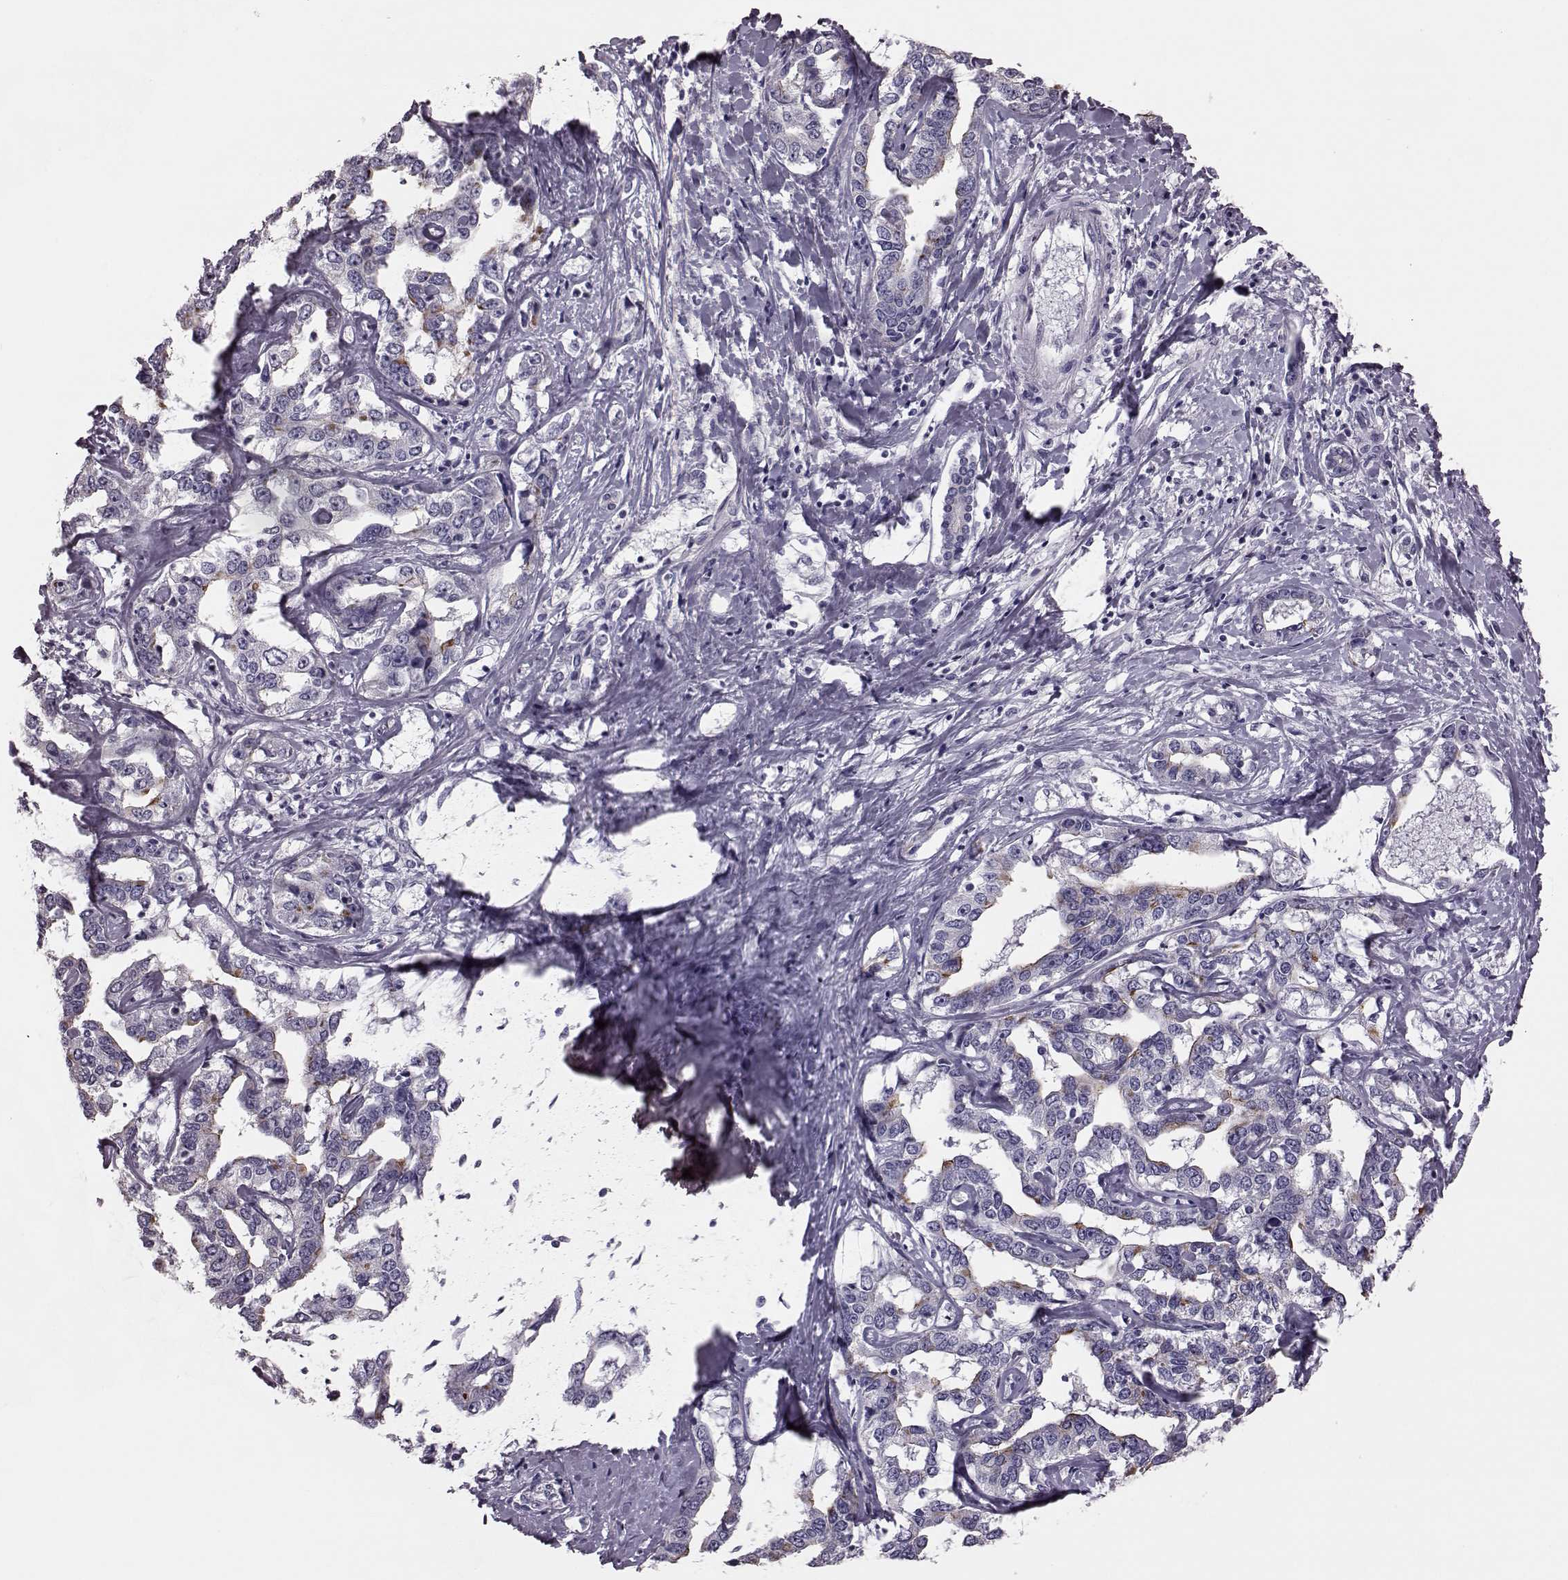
{"staining": {"intensity": "negative", "quantity": "none", "location": "none"}, "tissue": "liver cancer", "cell_type": "Tumor cells", "image_type": "cancer", "snomed": [{"axis": "morphology", "description": "Cholangiocarcinoma"}, {"axis": "topography", "description": "Liver"}], "caption": "Immunohistochemical staining of human liver cancer demonstrates no significant staining in tumor cells.", "gene": "SNTG1", "patient": {"sex": "male", "age": 59}}